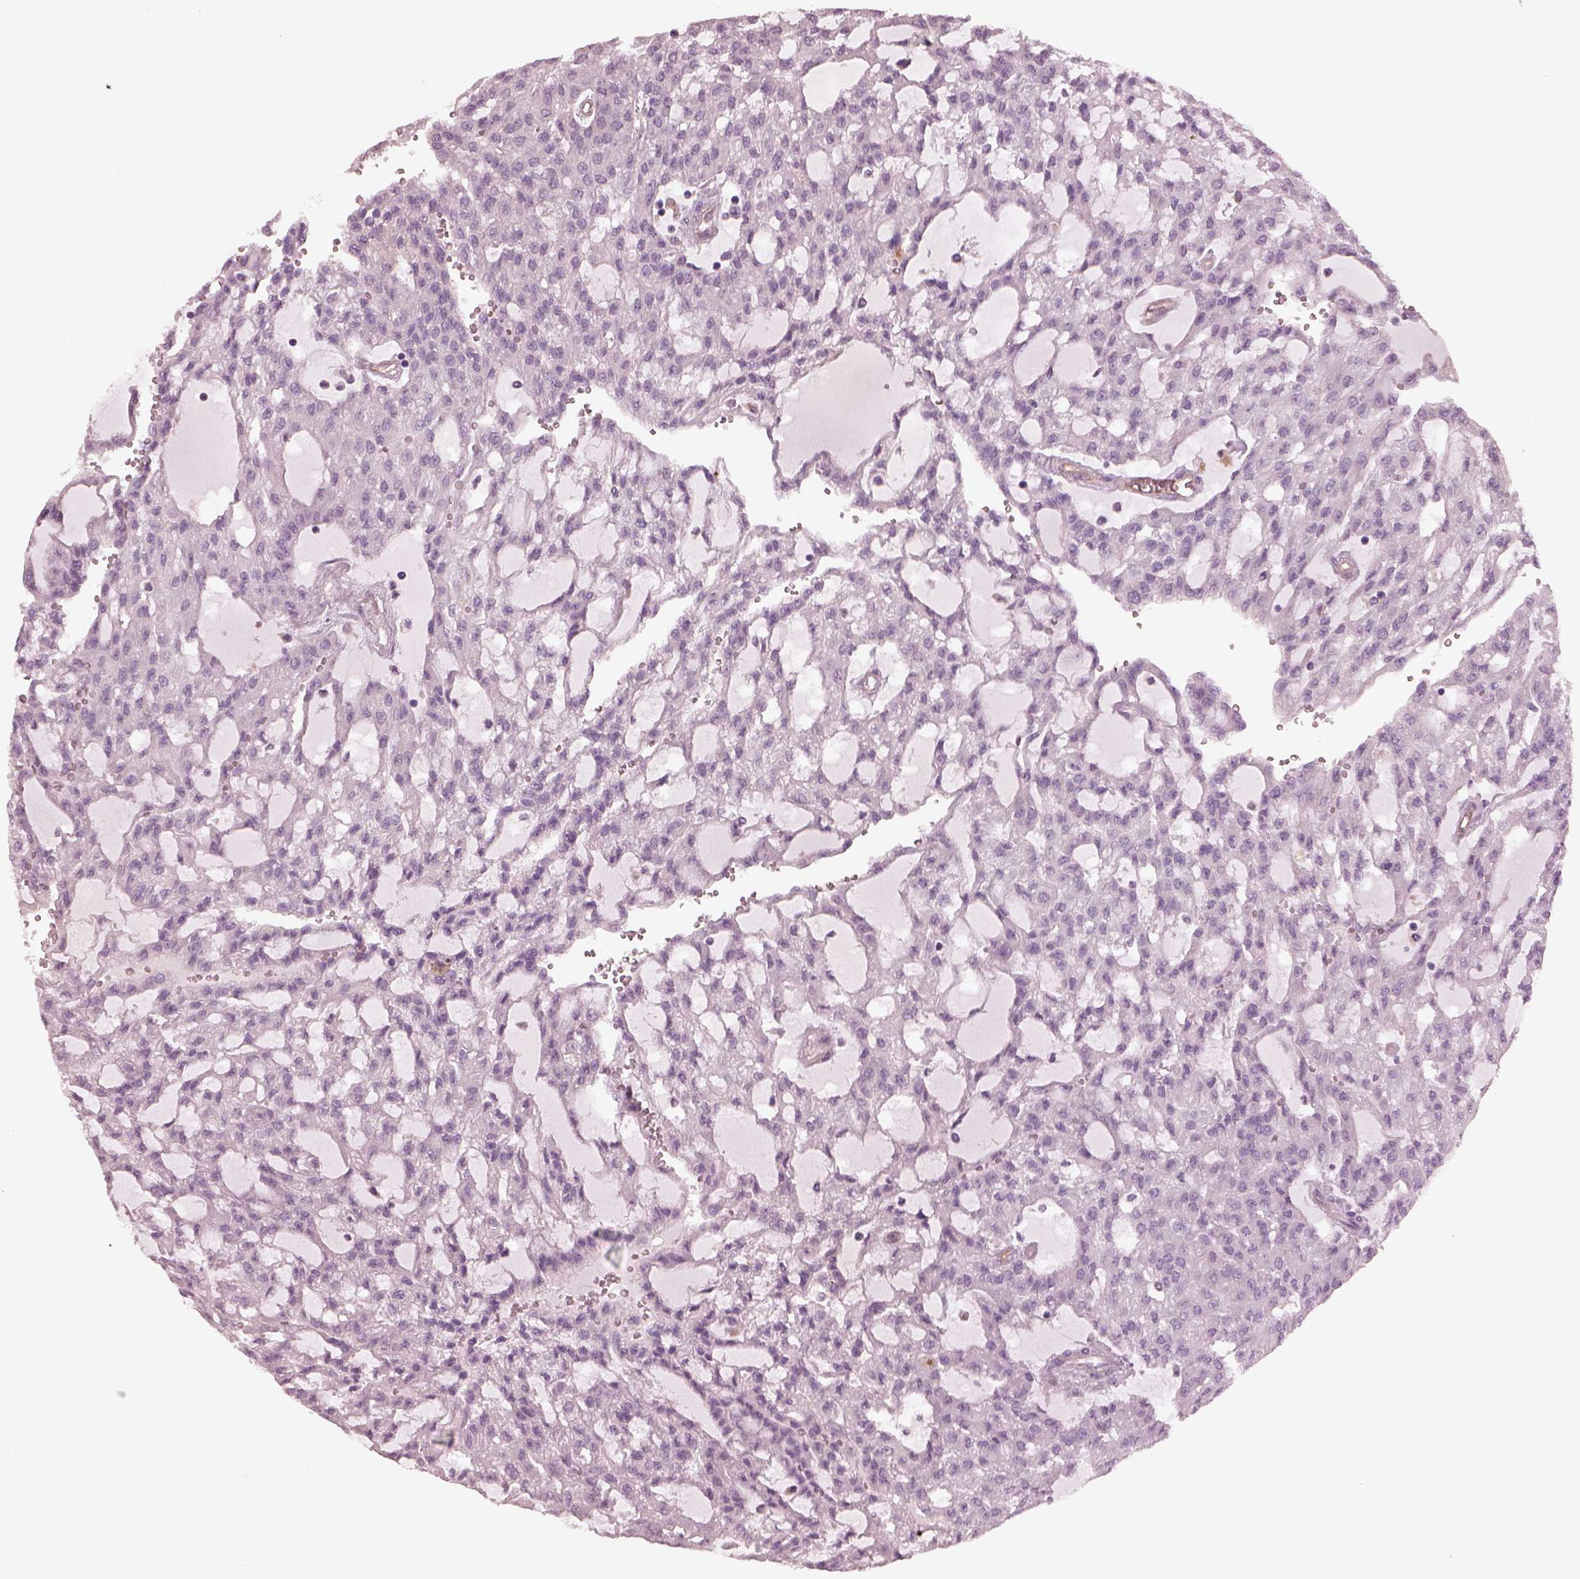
{"staining": {"intensity": "negative", "quantity": "none", "location": "none"}, "tissue": "renal cancer", "cell_type": "Tumor cells", "image_type": "cancer", "snomed": [{"axis": "morphology", "description": "Adenocarcinoma, NOS"}, {"axis": "topography", "description": "Kidney"}], "caption": "Immunohistochemistry of human adenocarcinoma (renal) displays no expression in tumor cells. Nuclei are stained in blue.", "gene": "EIF4E1B", "patient": {"sex": "male", "age": 63}}